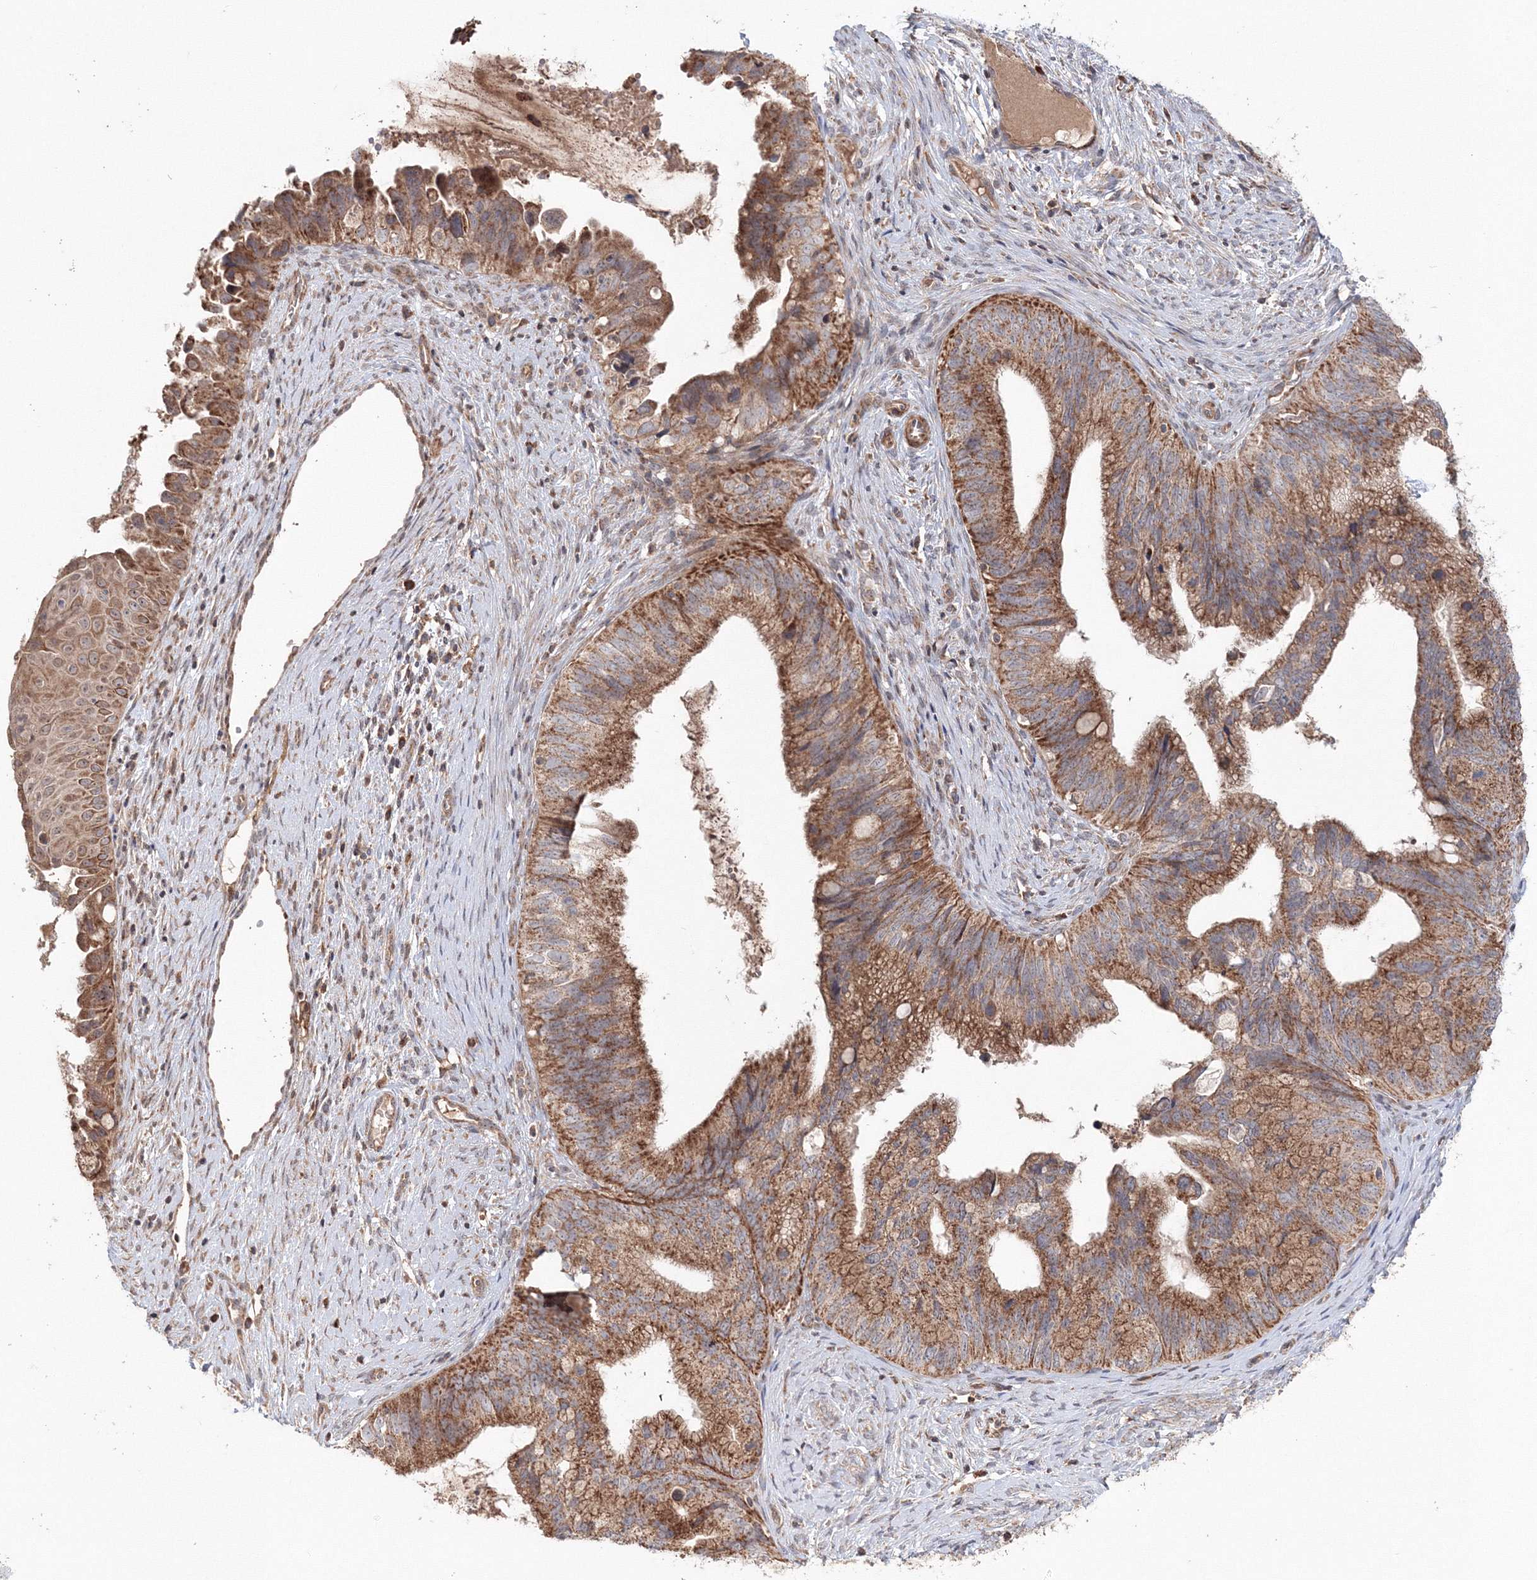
{"staining": {"intensity": "strong", "quantity": ">75%", "location": "cytoplasmic/membranous"}, "tissue": "cervical cancer", "cell_type": "Tumor cells", "image_type": "cancer", "snomed": [{"axis": "morphology", "description": "Adenocarcinoma, NOS"}, {"axis": "topography", "description": "Cervix"}], "caption": "DAB (3,3'-diaminobenzidine) immunohistochemical staining of human cervical cancer (adenocarcinoma) exhibits strong cytoplasmic/membranous protein staining in approximately >75% of tumor cells.", "gene": "NOA1", "patient": {"sex": "female", "age": 42}}